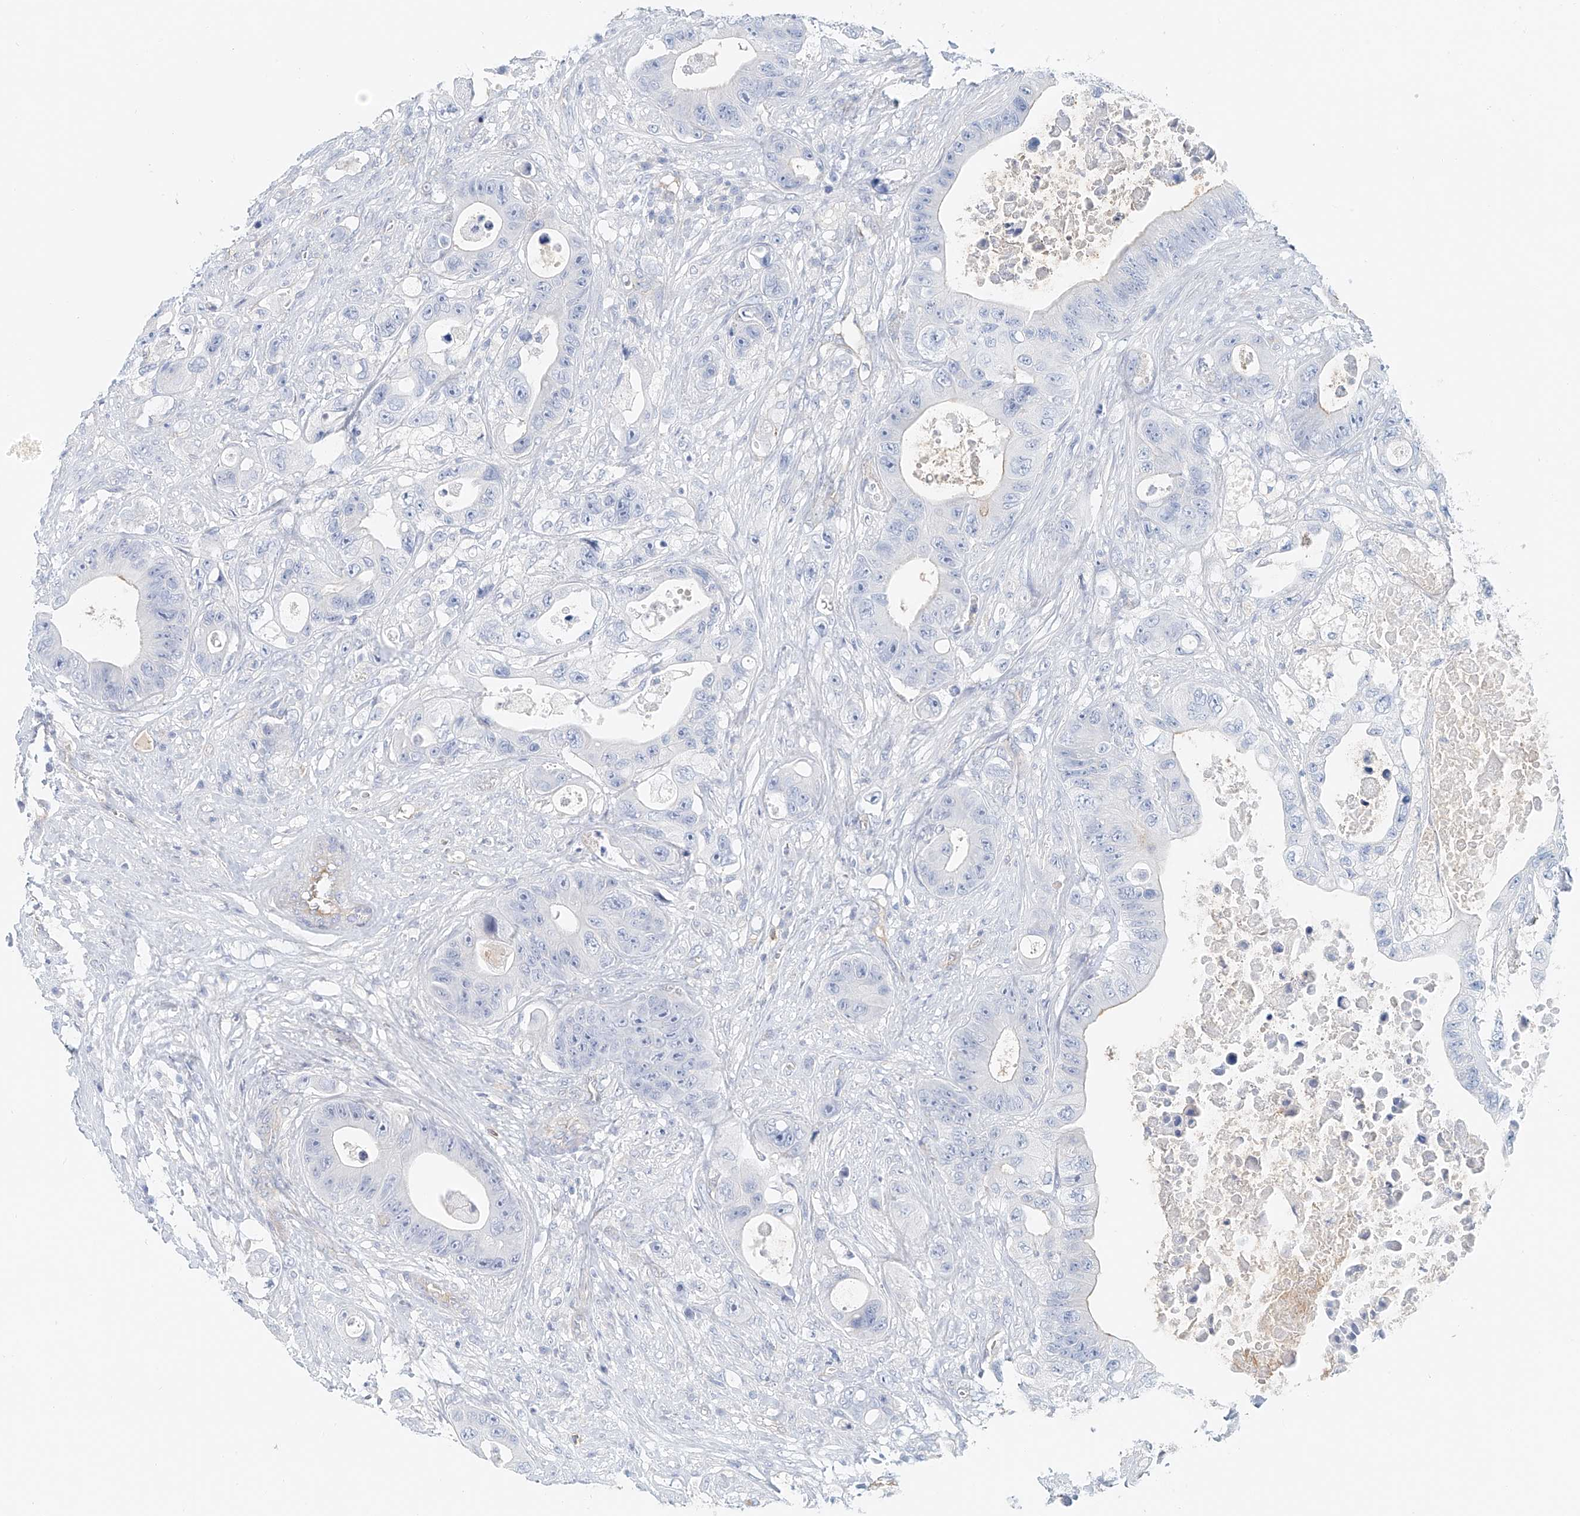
{"staining": {"intensity": "negative", "quantity": "none", "location": "none"}, "tissue": "colorectal cancer", "cell_type": "Tumor cells", "image_type": "cancer", "snomed": [{"axis": "morphology", "description": "Adenocarcinoma, NOS"}, {"axis": "topography", "description": "Colon"}], "caption": "An image of colorectal adenocarcinoma stained for a protein reveals no brown staining in tumor cells.", "gene": "FRYL", "patient": {"sex": "female", "age": 46}}